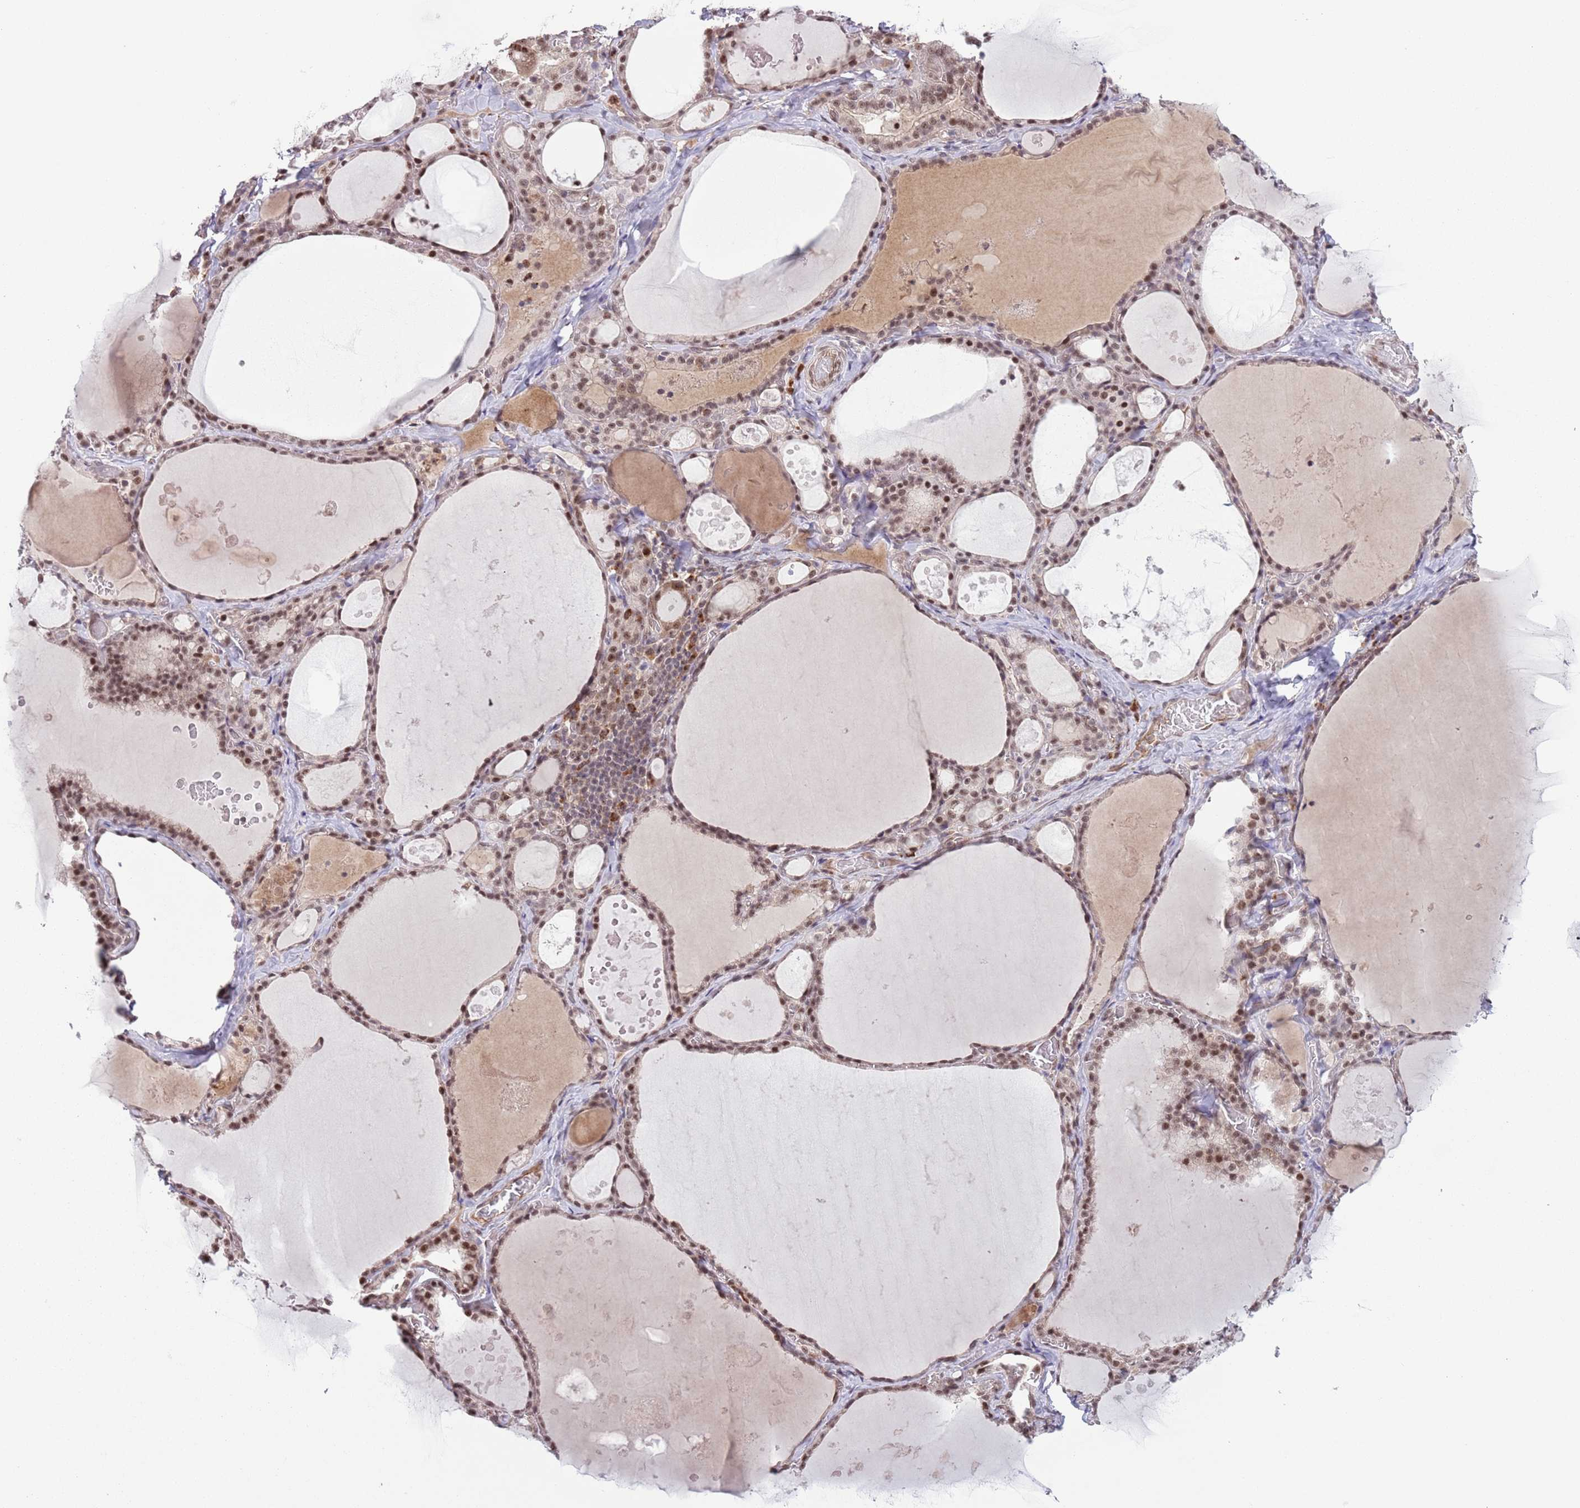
{"staining": {"intensity": "moderate", "quantity": ">75%", "location": "nuclear"}, "tissue": "thyroid gland", "cell_type": "Glandular cells", "image_type": "normal", "snomed": [{"axis": "morphology", "description": "Normal tissue, NOS"}, {"axis": "topography", "description": "Thyroid gland"}], "caption": "IHC photomicrograph of unremarkable thyroid gland stained for a protein (brown), which displays medium levels of moderate nuclear expression in approximately >75% of glandular cells.", "gene": "SIPA1L3", "patient": {"sex": "male", "age": 56}}